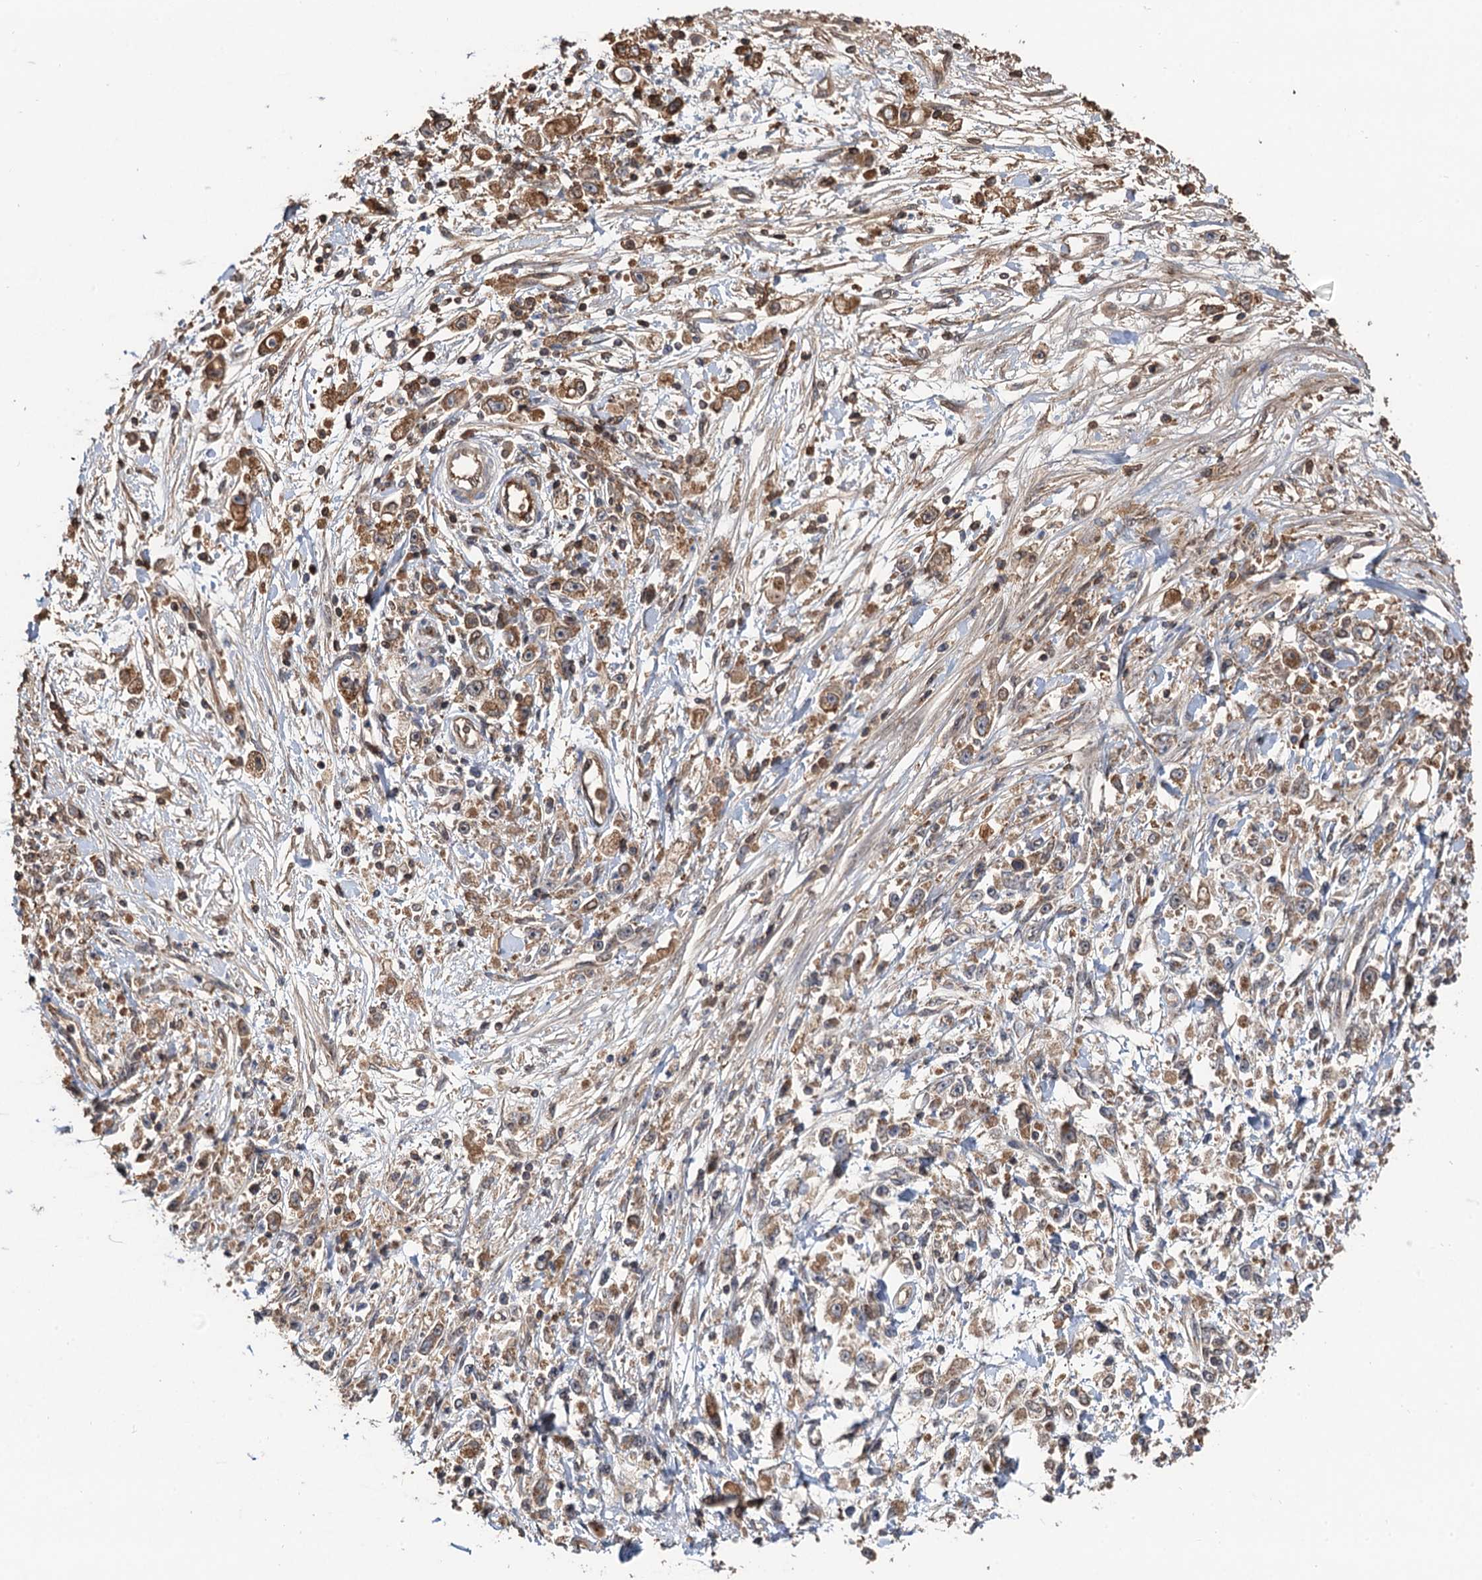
{"staining": {"intensity": "moderate", "quantity": ">75%", "location": "cytoplasmic/membranous"}, "tissue": "stomach cancer", "cell_type": "Tumor cells", "image_type": "cancer", "snomed": [{"axis": "morphology", "description": "Adenocarcinoma, NOS"}, {"axis": "topography", "description": "Stomach"}], "caption": "Immunohistochemistry photomicrograph of neoplastic tissue: stomach cancer stained using immunohistochemistry (IHC) reveals medium levels of moderate protein expression localized specifically in the cytoplasmic/membranous of tumor cells, appearing as a cytoplasmic/membranous brown color.", "gene": "DEXI", "patient": {"sex": "female", "age": 59}}